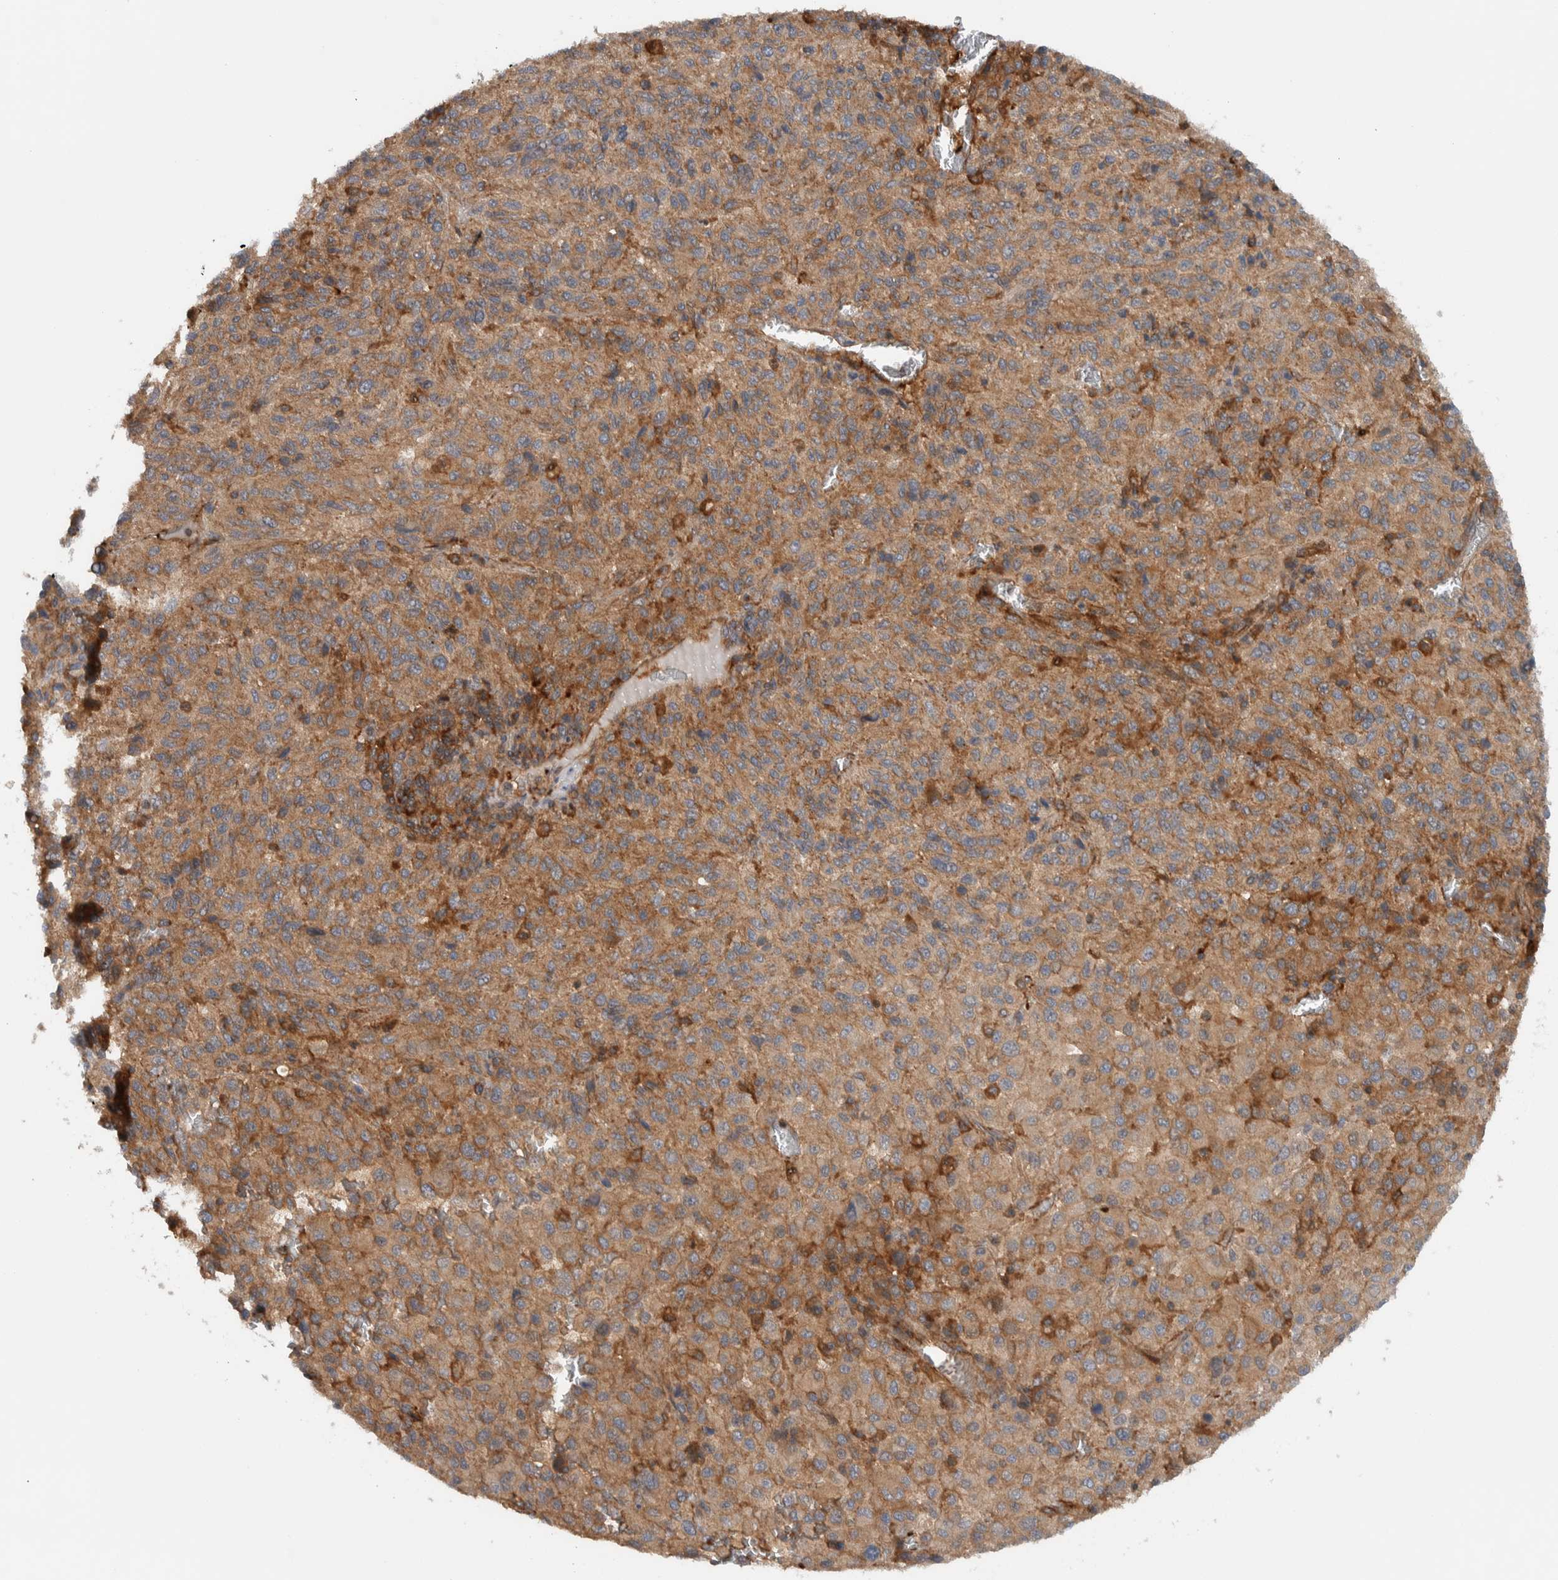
{"staining": {"intensity": "moderate", "quantity": ">75%", "location": "cytoplasmic/membranous"}, "tissue": "melanoma", "cell_type": "Tumor cells", "image_type": "cancer", "snomed": [{"axis": "morphology", "description": "Malignant melanoma, Metastatic site"}, {"axis": "topography", "description": "Lung"}], "caption": "Malignant melanoma (metastatic site) was stained to show a protein in brown. There is medium levels of moderate cytoplasmic/membranous staining in about >75% of tumor cells. (brown staining indicates protein expression, while blue staining denotes nuclei).", "gene": "MPRIP", "patient": {"sex": "male", "age": 64}}